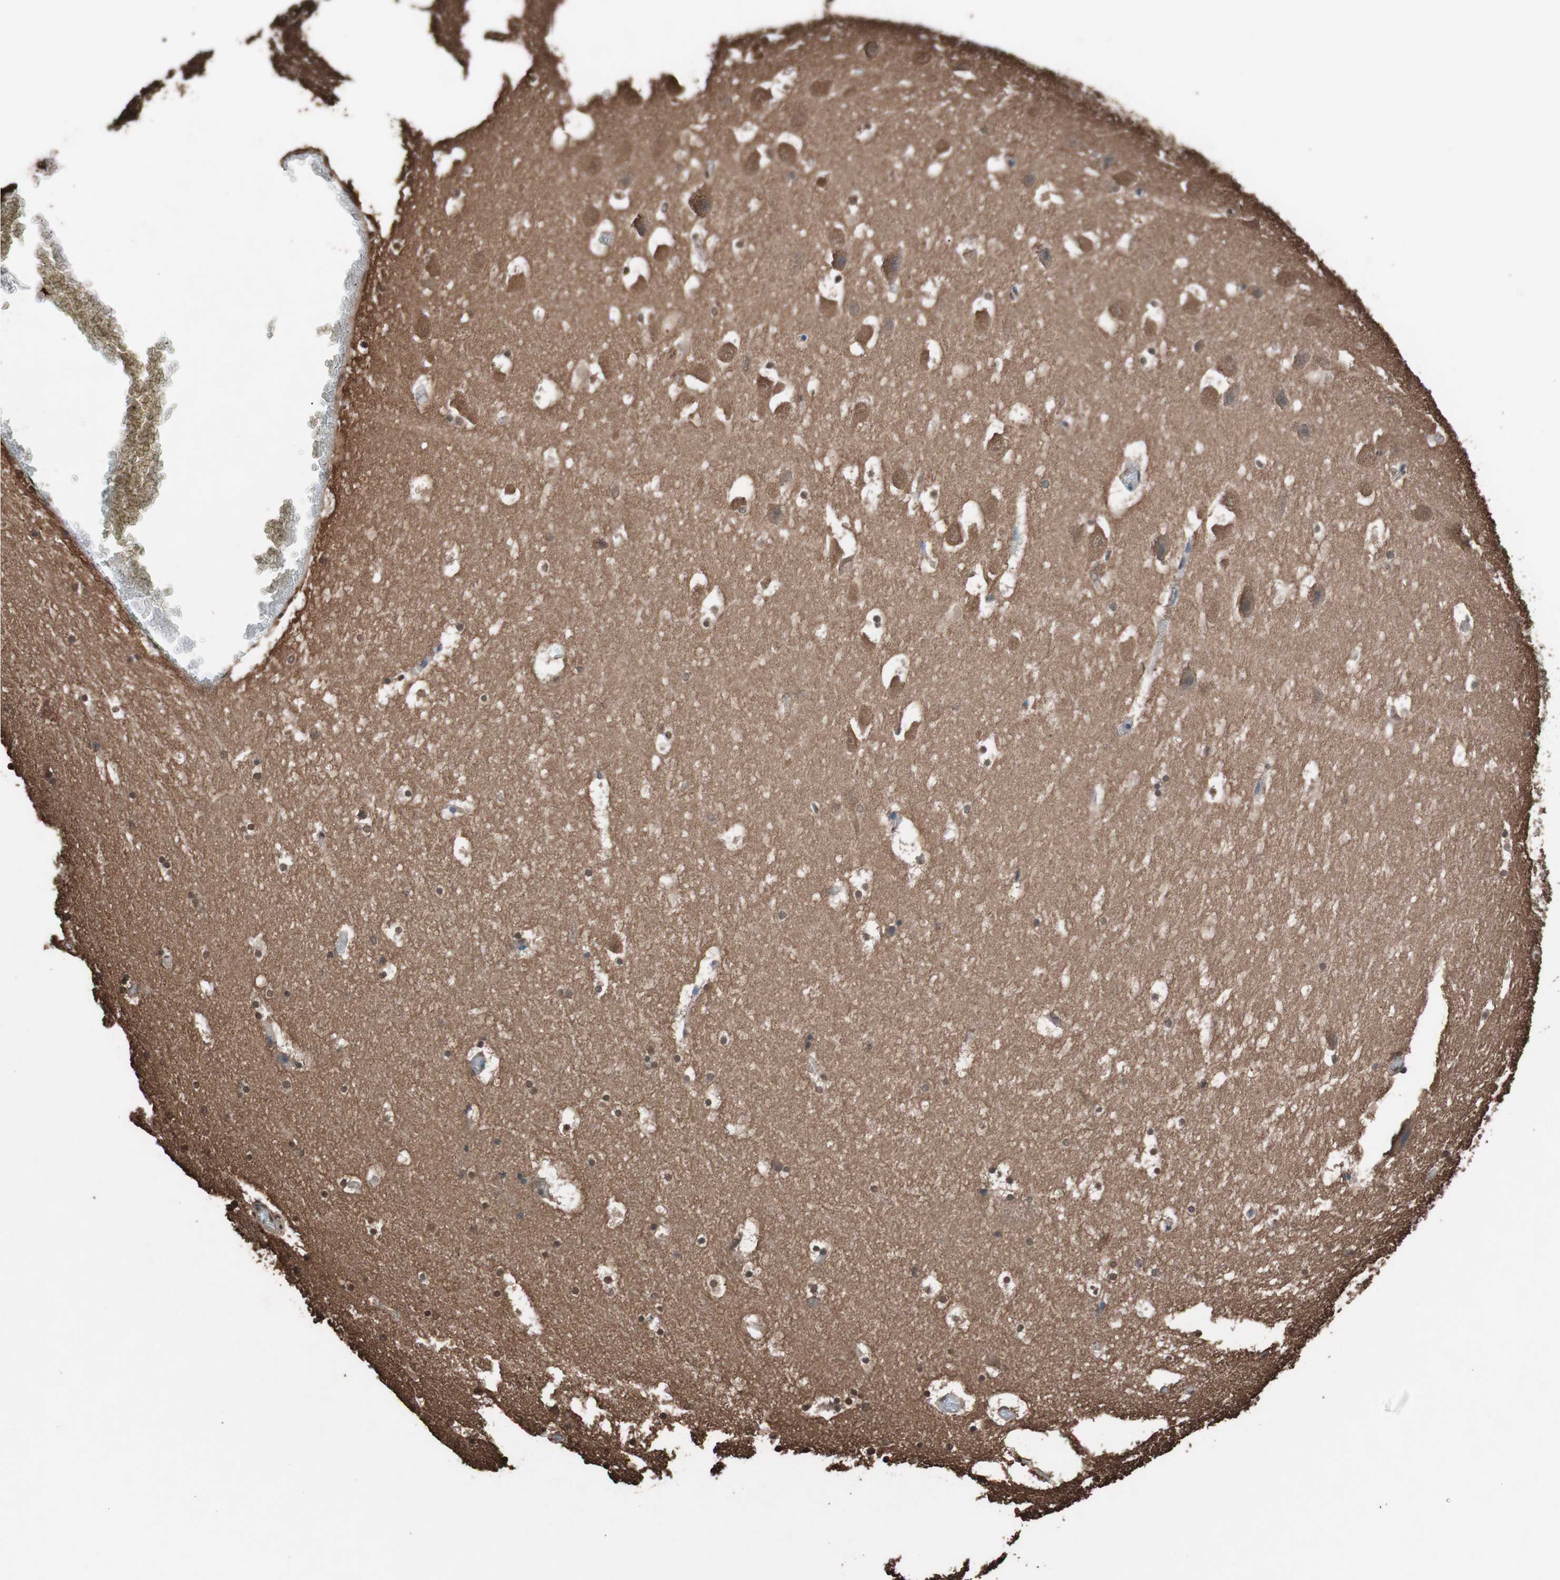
{"staining": {"intensity": "moderate", "quantity": "<25%", "location": "cytoplasmic/membranous"}, "tissue": "hippocampus", "cell_type": "Glial cells", "image_type": "normal", "snomed": [{"axis": "morphology", "description": "Normal tissue, NOS"}, {"axis": "topography", "description": "Hippocampus"}], "caption": "Glial cells exhibit moderate cytoplasmic/membranous expression in approximately <25% of cells in unremarkable hippocampus.", "gene": "CALM2", "patient": {"sex": "male", "age": 45}}